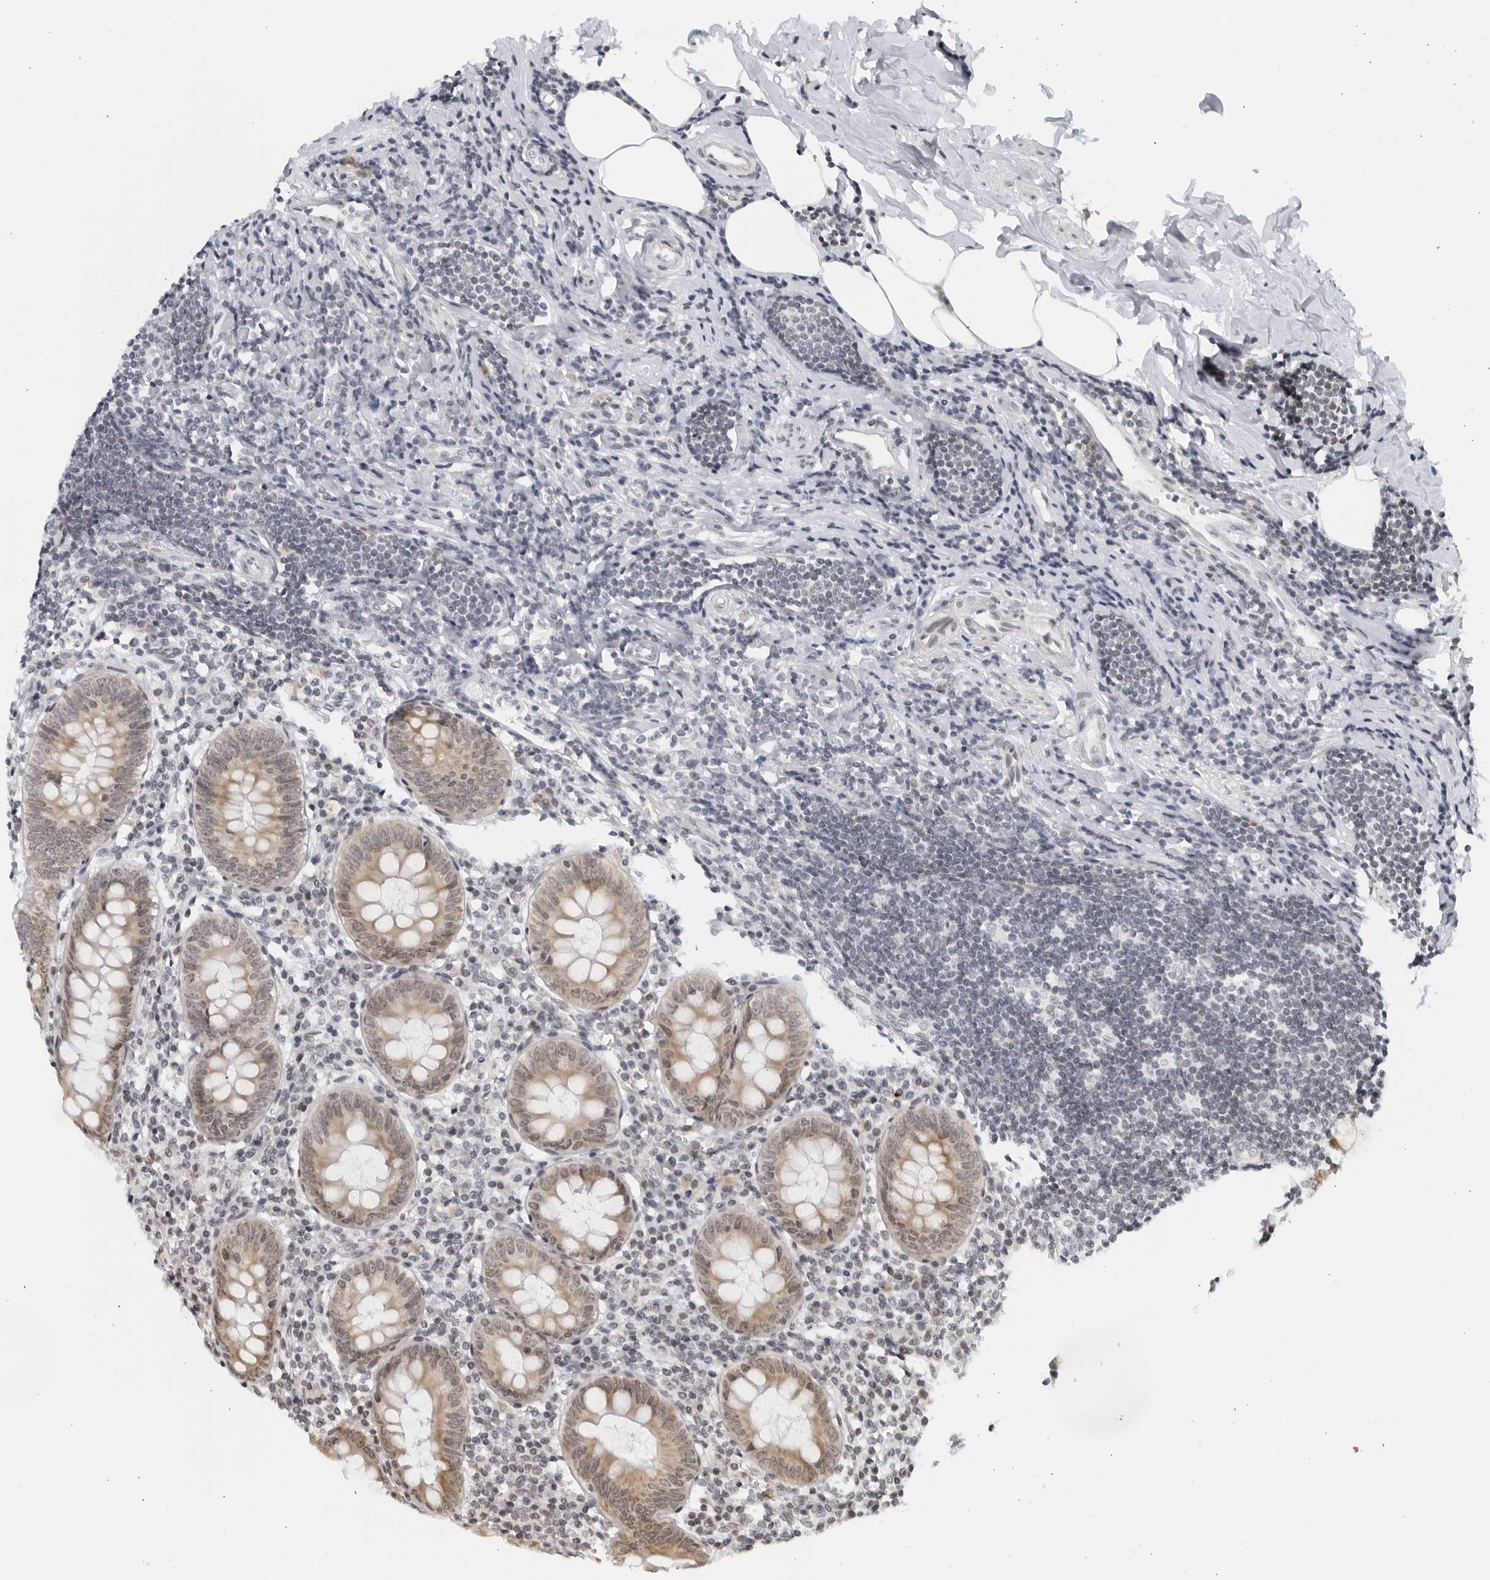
{"staining": {"intensity": "weak", "quantity": "25%-75%", "location": "cytoplasmic/membranous"}, "tissue": "appendix", "cell_type": "Glandular cells", "image_type": "normal", "snomed": [{"axis": "morphology", "description": "Normal tissue, NOS"}, {"axis": "topography", "description": "Appendix"}], "caption": "Appendix was stained to show a protein in brown. There is low levels of weak cytoplasmic/membranous expression in about 25%-75% of glandular cells.", "gene": "RAB11FIP3", "patient": {"sex": "female", "age": 54}}